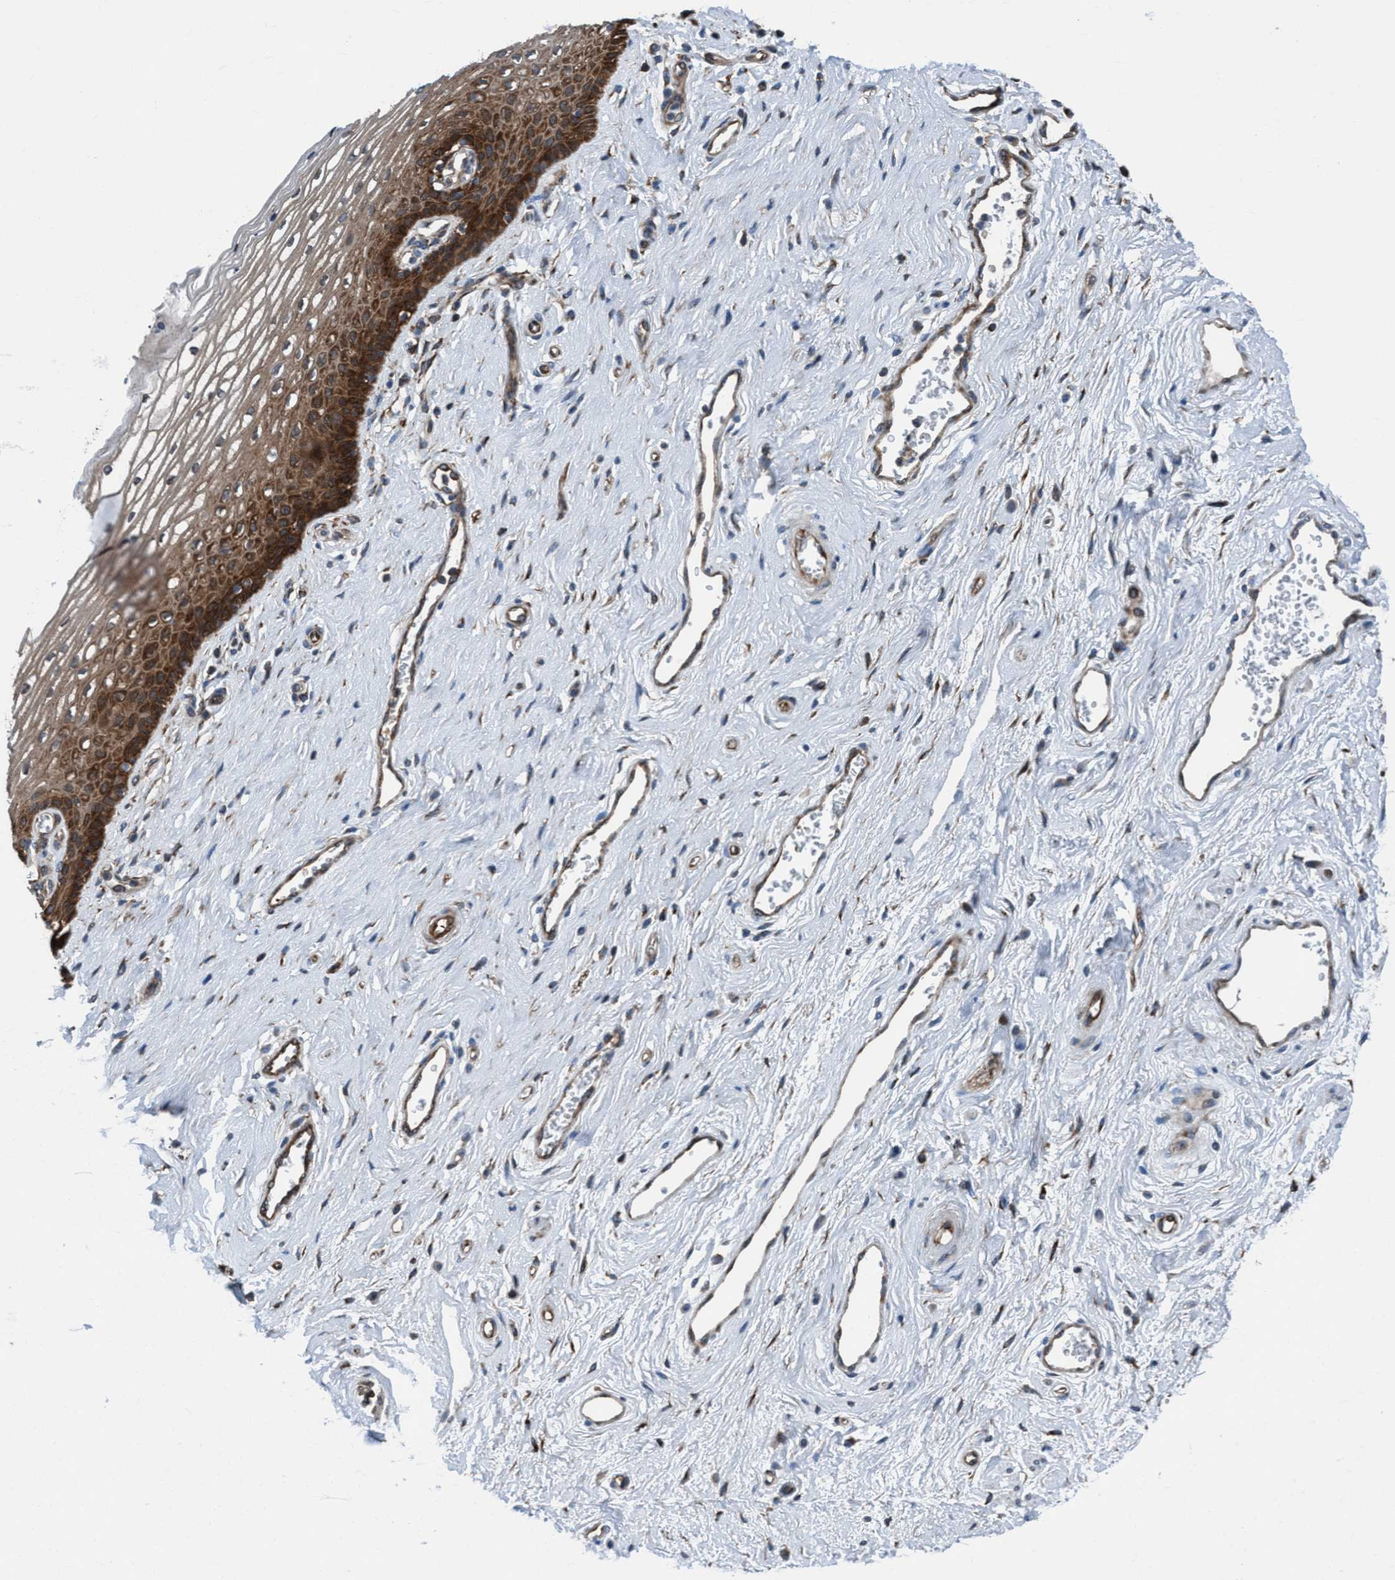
{"staining": {"intensity": "strong", "quantity": ">75%", "location": "cytoplasmic/membranous"}, "tissue": "vagina", "cell_type": "Squamous epithelial cells", "image_type": "normal", "snomed": [{"axis": "morphology", "description": "Normal tissue, NOS"}, {"axis": "topography", "description": "Vagina"}], "caption": "High-power microscopy captured an immunohistochemistry (IHC) photomicrograph of benign vagina, revealing strong cytoplasmic/membranous positivity in approximately >75% of squamous epithelial cells. (IHC, brightfield microscopy, high magnification).", "gene": "NMT1", "patient": {"sex": "female", "age": 46}}